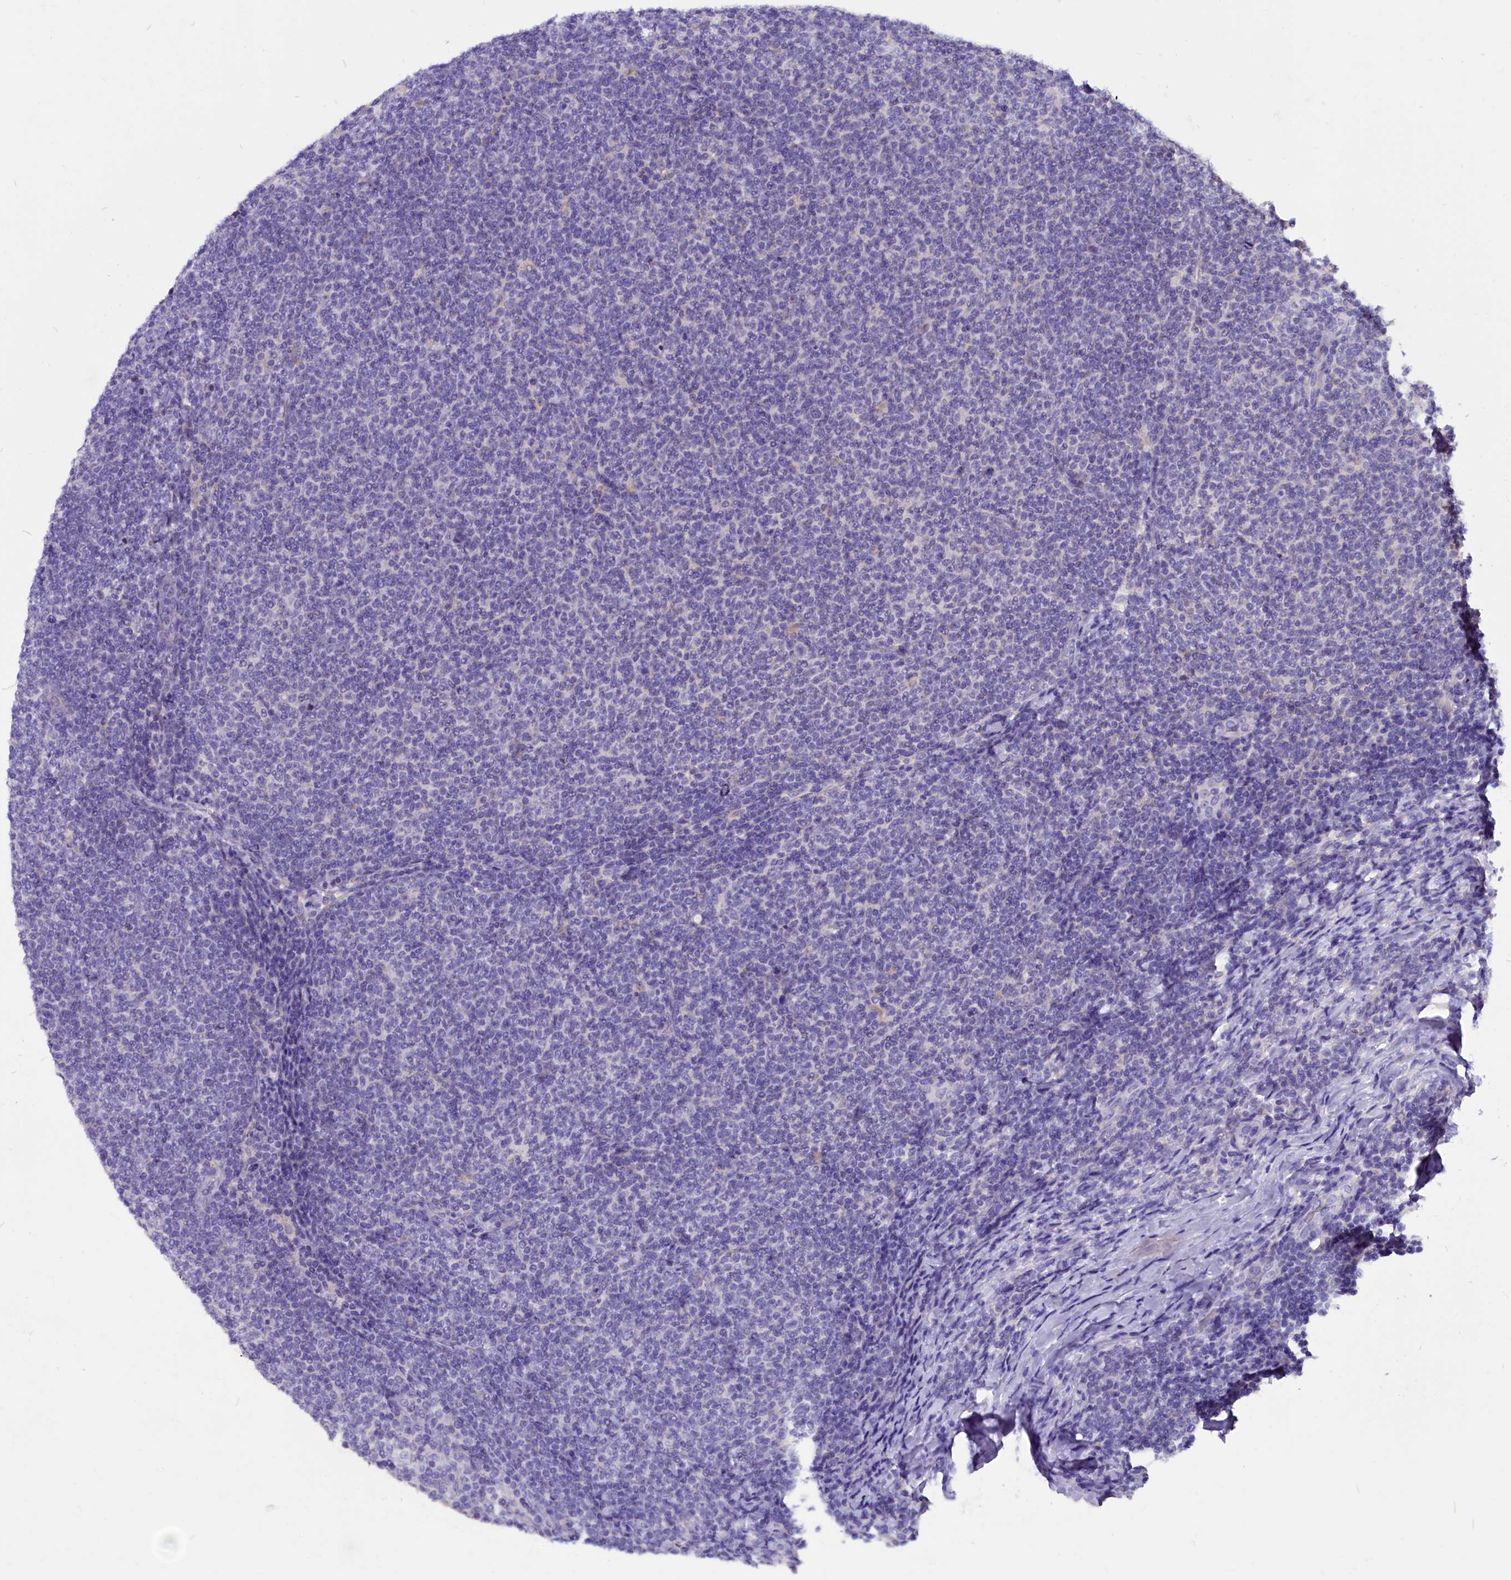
{"staining": {"intensity": "negative", "quantity": "none", "location": "none"}, "tissue": "lymphoma", "cell_type": "Tumor cells", "image_type": "cancer", "snomed": [{"axis": "morphology", "description": "Malignant lymphoma, non-Hodgkin's type, Low grade"}, {"axis": "topography", "description": "Lymph node"}], "caption": "Immunohistochemistry (IHC) micrograph of human lymphoma stained for a protein (brown), which displays no expression in tumor cells.", "gene": "CCBE1", "patient": {"sex": "male", "age": 66}}